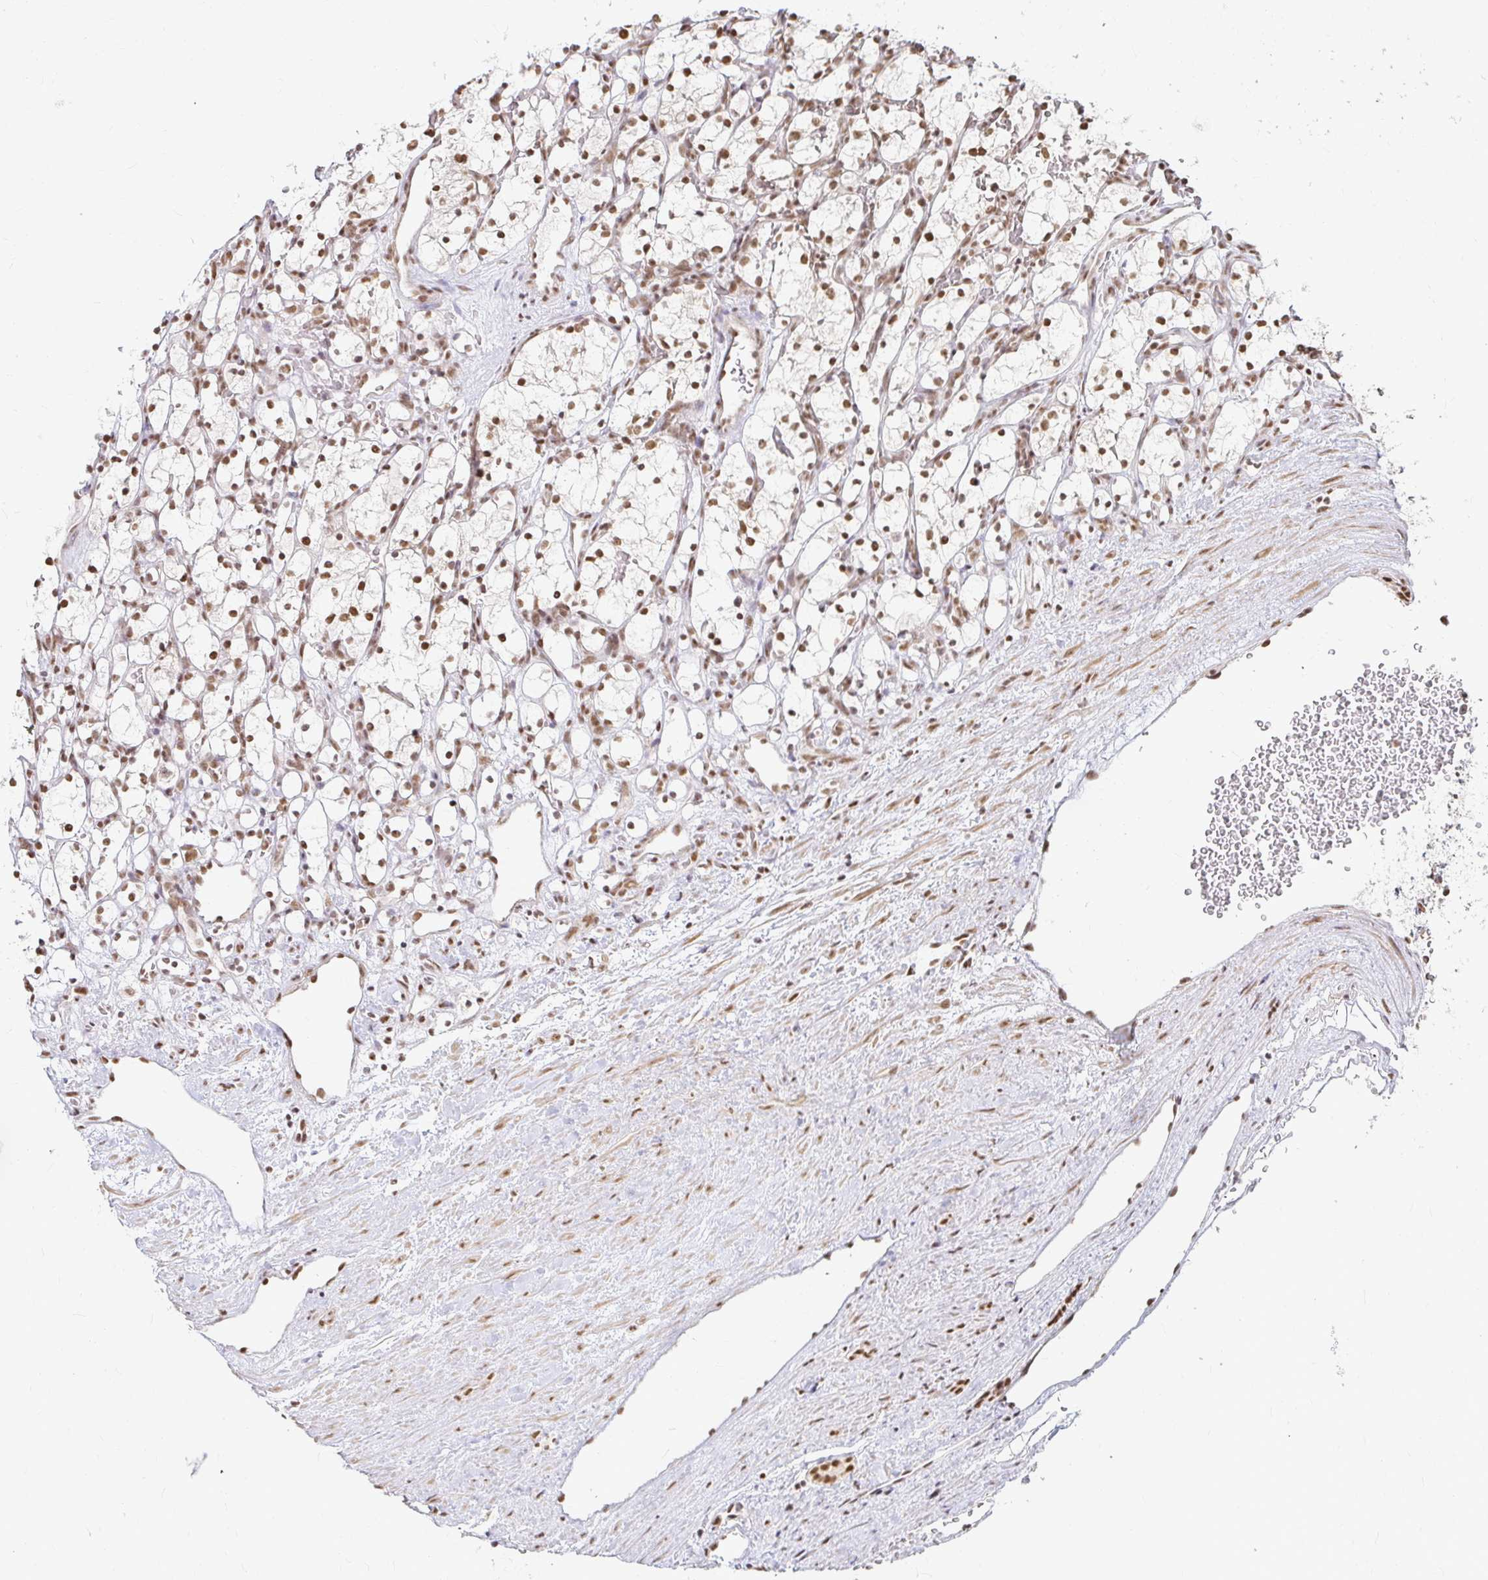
{"staining": {"intensity": "moderate", "quantity": "25%-75%", "location": "nuclear"}, "tissue": "renal cancer", "cell_type": "Tumor cells", "image_type": "cancer", "snomed": [{"axis": "morphology", "description": "Adenocarcinoma, NOS"}, {"axis": "topography", "description": "Kidney"}], "caption": "Brown immunohistochemical staining in human adenocarcinoma (renal) displays moderate nuclear positivity in about 25%-75% of tumor cells. (DAB (3,3'-diaminobenzidine) IHC with brightfield microscopy, high magnification).", "gene": "HNRNPU", "patient": {"sex": "female", "age": 69}}